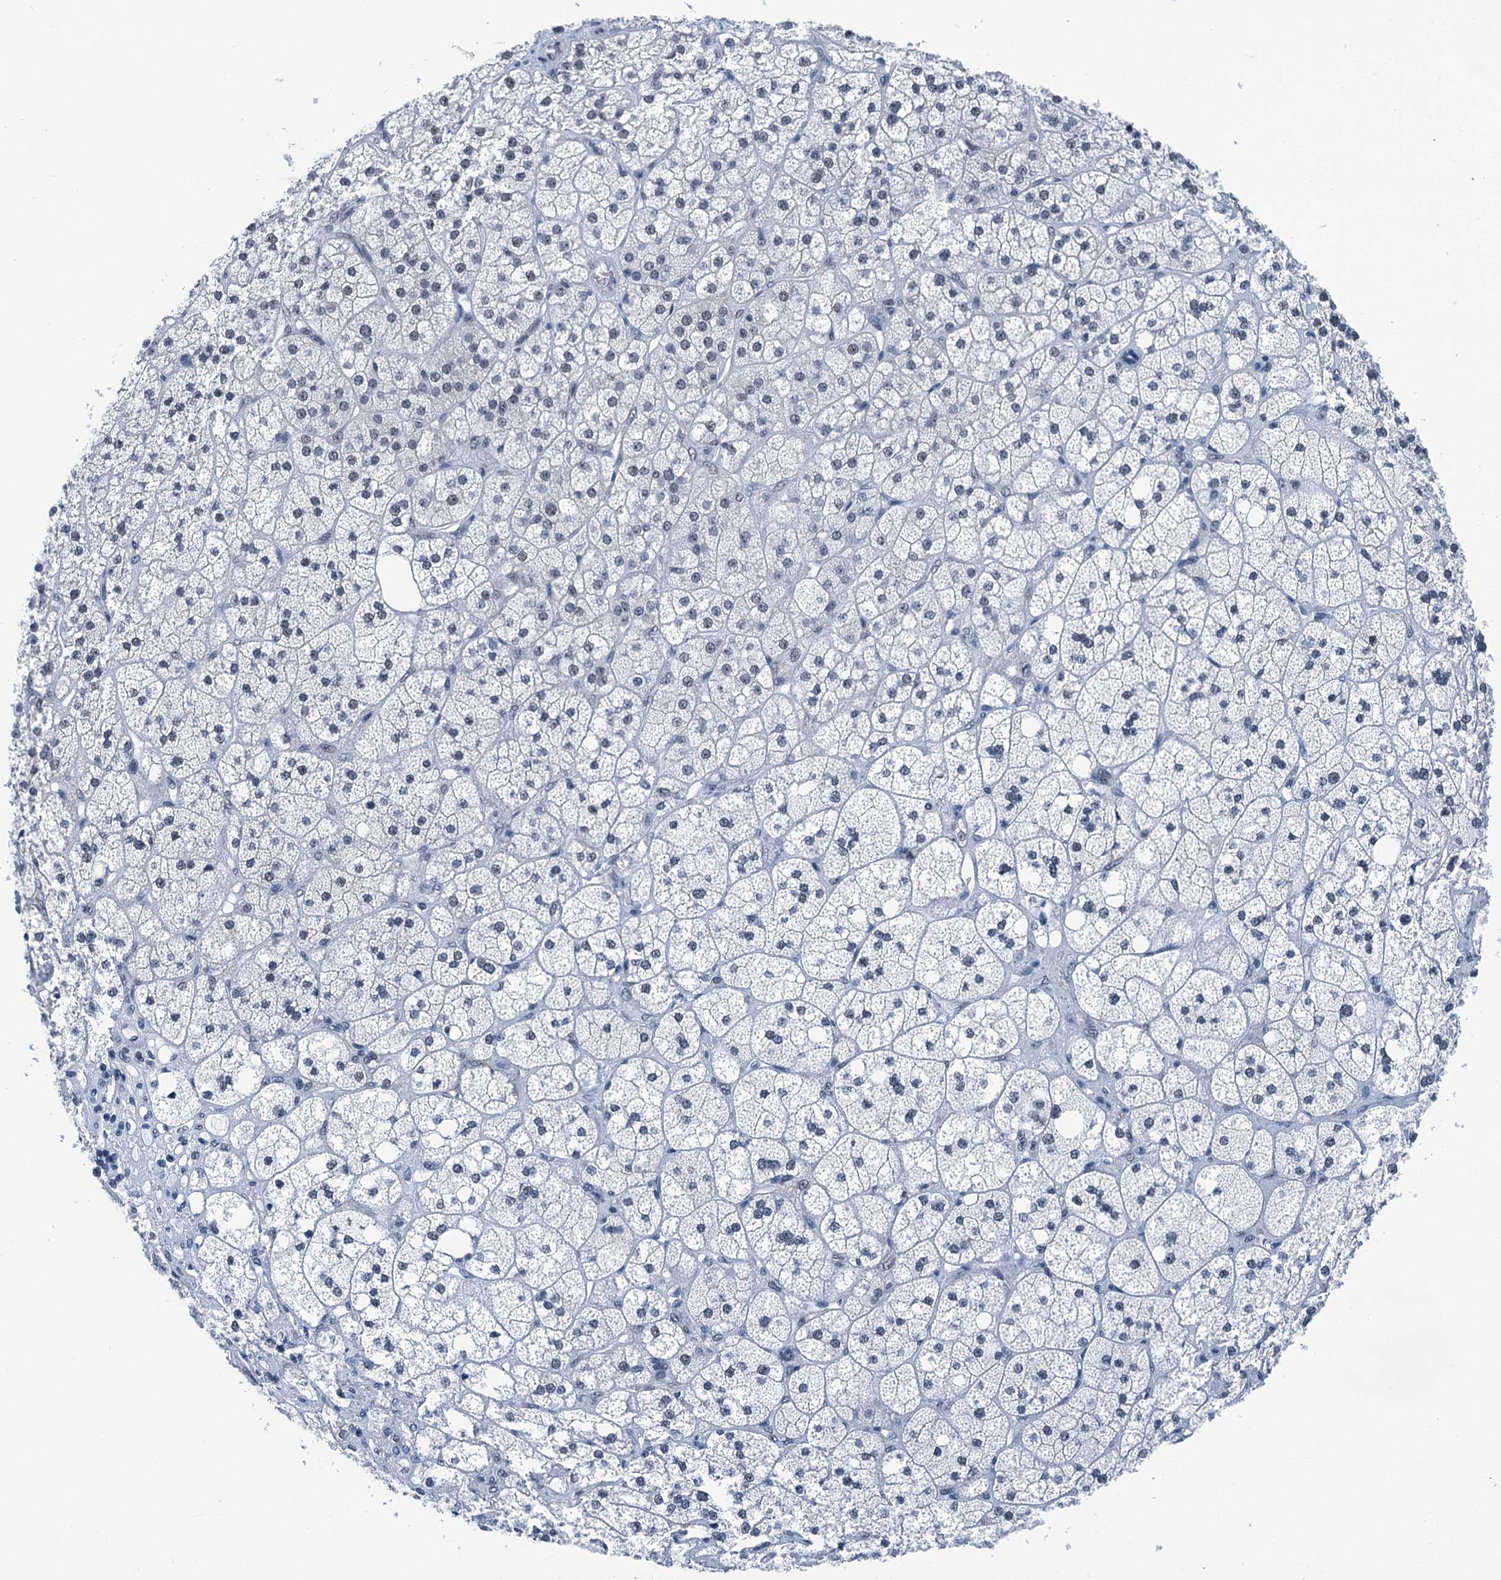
{"staining": {"intensity": "moderate", "quantity": "<25%", "location": "nuclear"}, "tissue": "adrenal gland", "cell_type": "Glandular cells", "image_type": "normal", "snomed": [{"axis": "morphology", "description": "Normal tissue, NOS"}, {"axis": "topography", "description": "Adrenal gland"}], "caption": "IHC of normal human adrenal gland displays low levels of moderate nuclear staining in approximately <25% of glandular cells.", "gene": "TRPT1", "patient": {"sex": "male", "age": 61}}